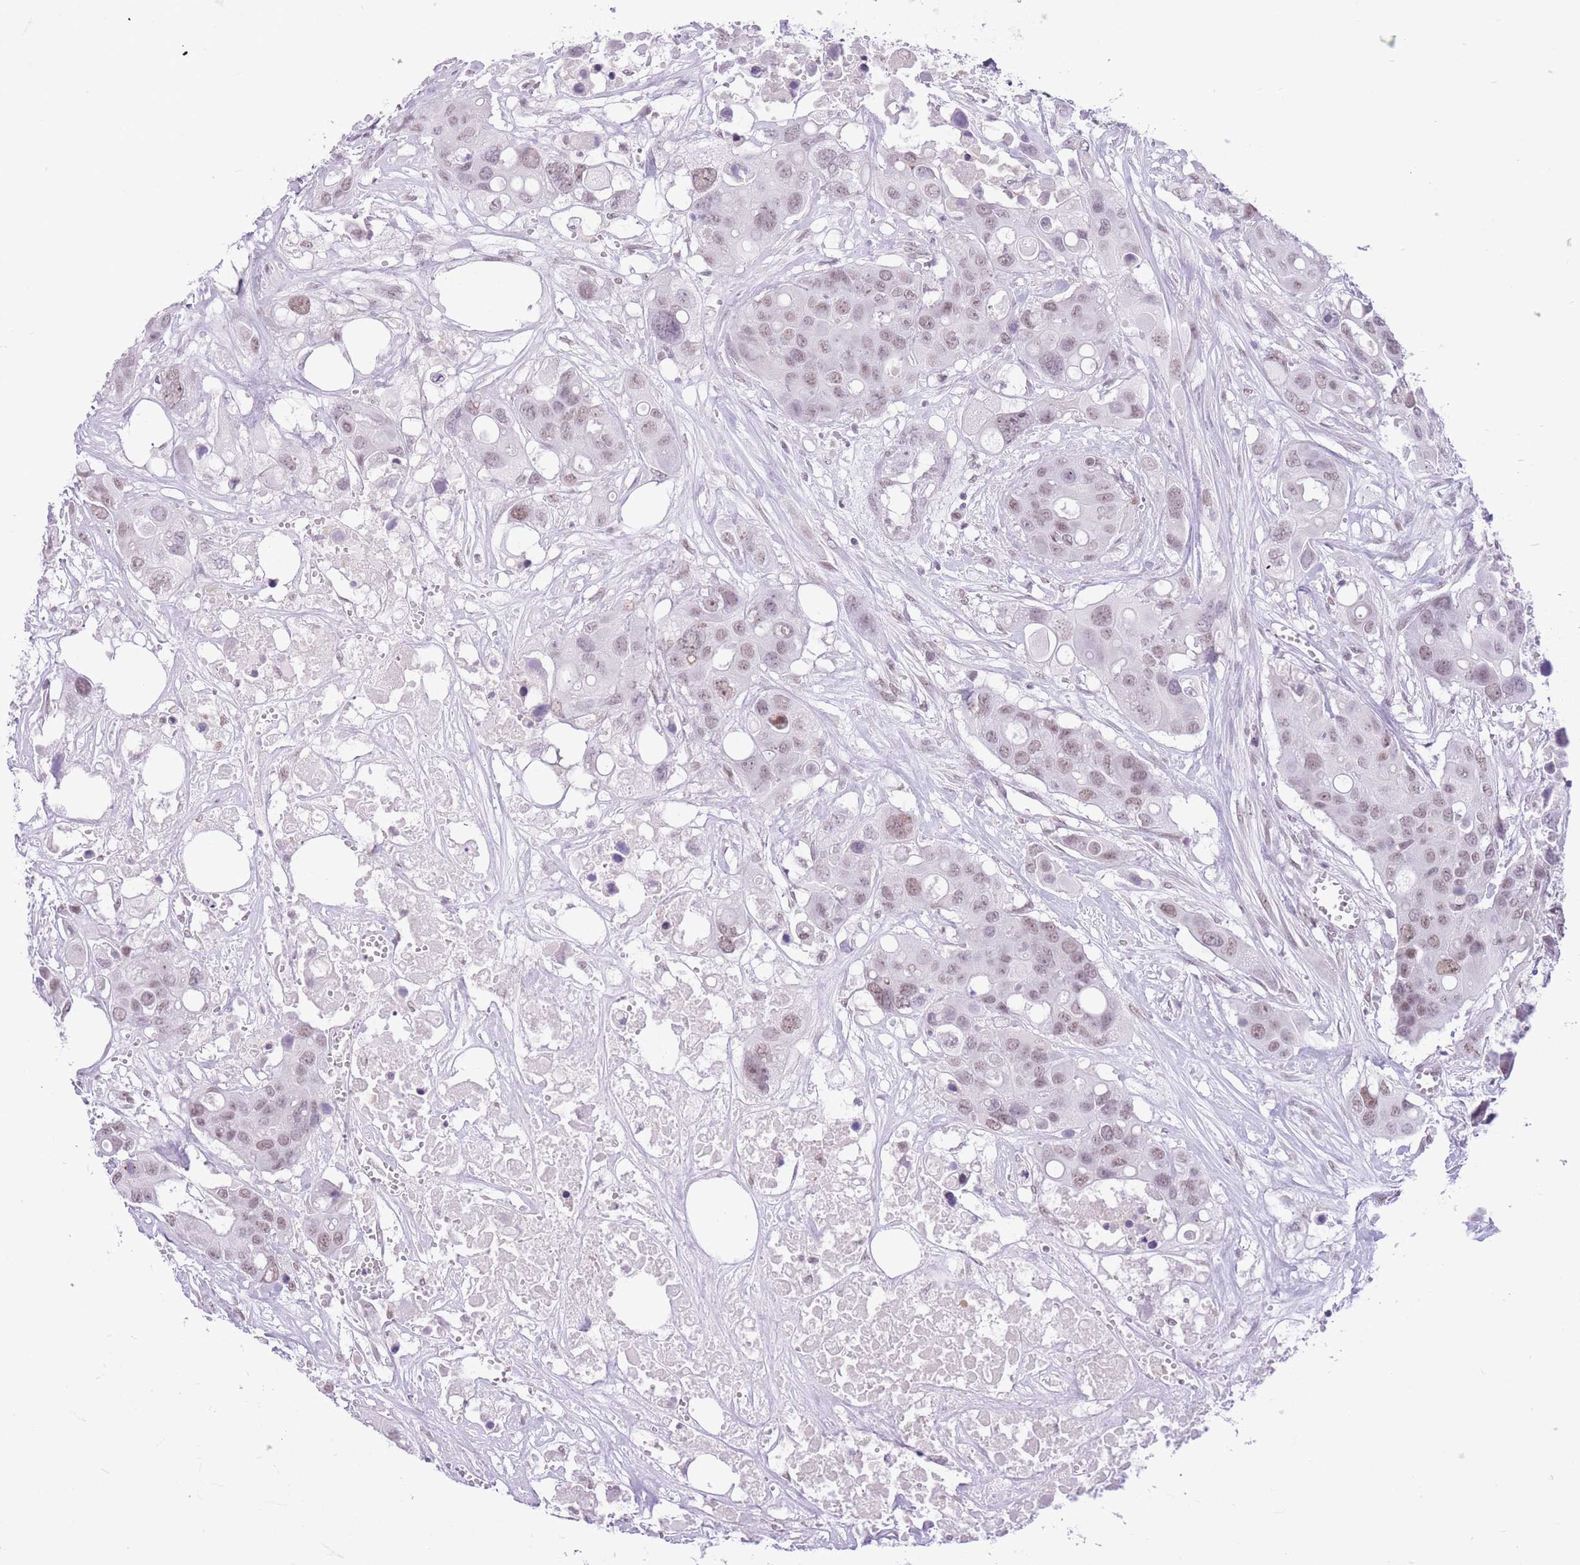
{"staining": {"intensity": "weak", "quantity": ">75%", "location": "nuclear"}, "tissue": "colorectal cancer", "cell_type": "Tumor cells", "image_type": "cancer", "snomed": [{"axis": "morphology", "description": "Adenocarcinoma, NOS"}, {"axis": "topography", "description": "Colon"}], "caption": "A brown stain labels weak nuclear expression of a protein in human colorectal adenocarcinoma tumor cells.", "gene": "ZBED5", "patient": {"sex": "male", "age": 77}}